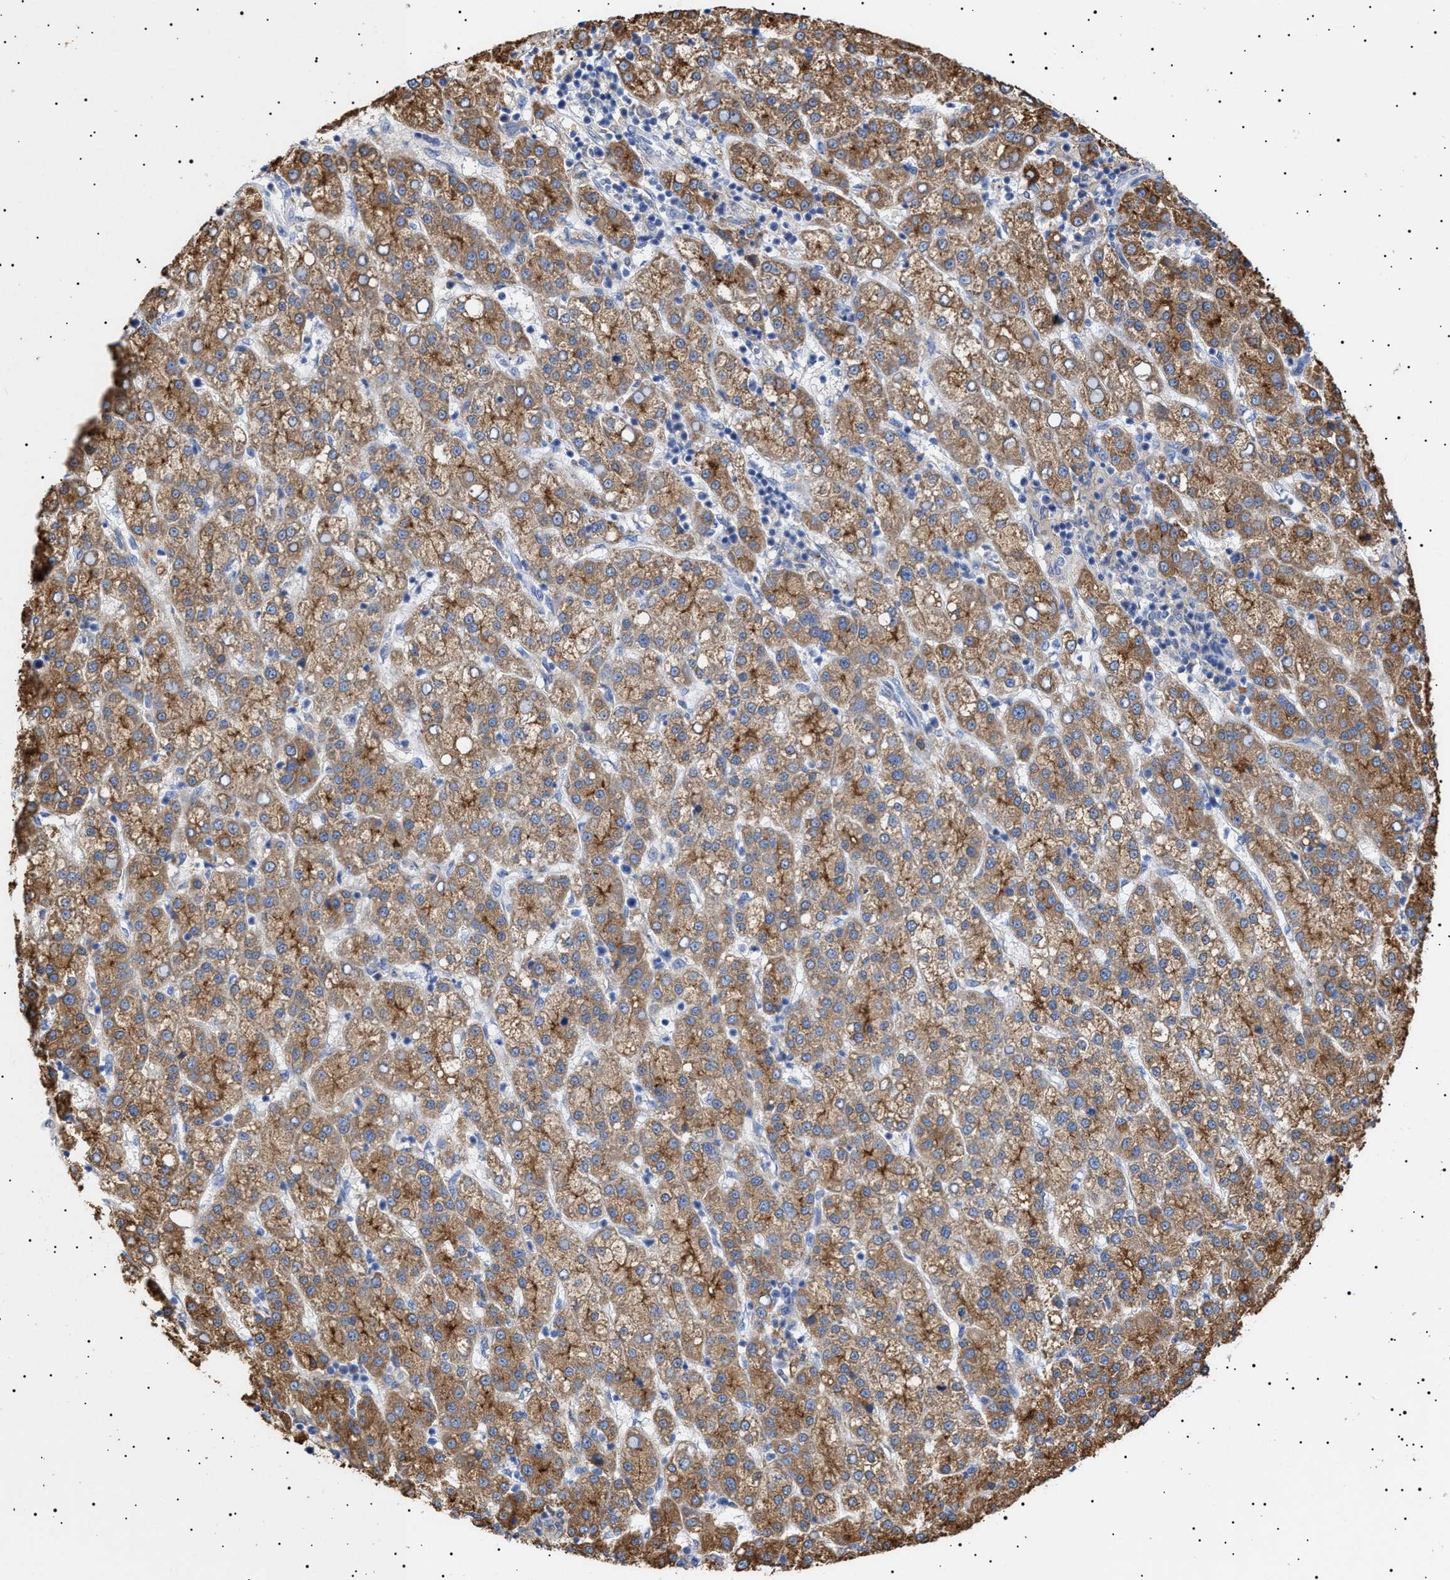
{"staining": {"intensity": "moderate", "quantity": ">75%", "location": "cytoplasmic/membranous"}, "tissue": "liver cancer", "cell_type": "Tumor cells", "image_type": "cancer", "snomed": [{"axis": "morphology", "description": "Carcinoma, Hepatocellular, NOS"}, {"axis": "topography", "description": "Liver"}], "caption": "Protein expression analysis of human hepatocellular carcinoma (liver) reveals moderate cytoplasmic/membranous staining in about >75% of tumor cells. (Brightfield microscopy of DAB IHC at high magnification).", "gene": "ERCC6L2", "patient": {"sex": "female", "age": 58}}